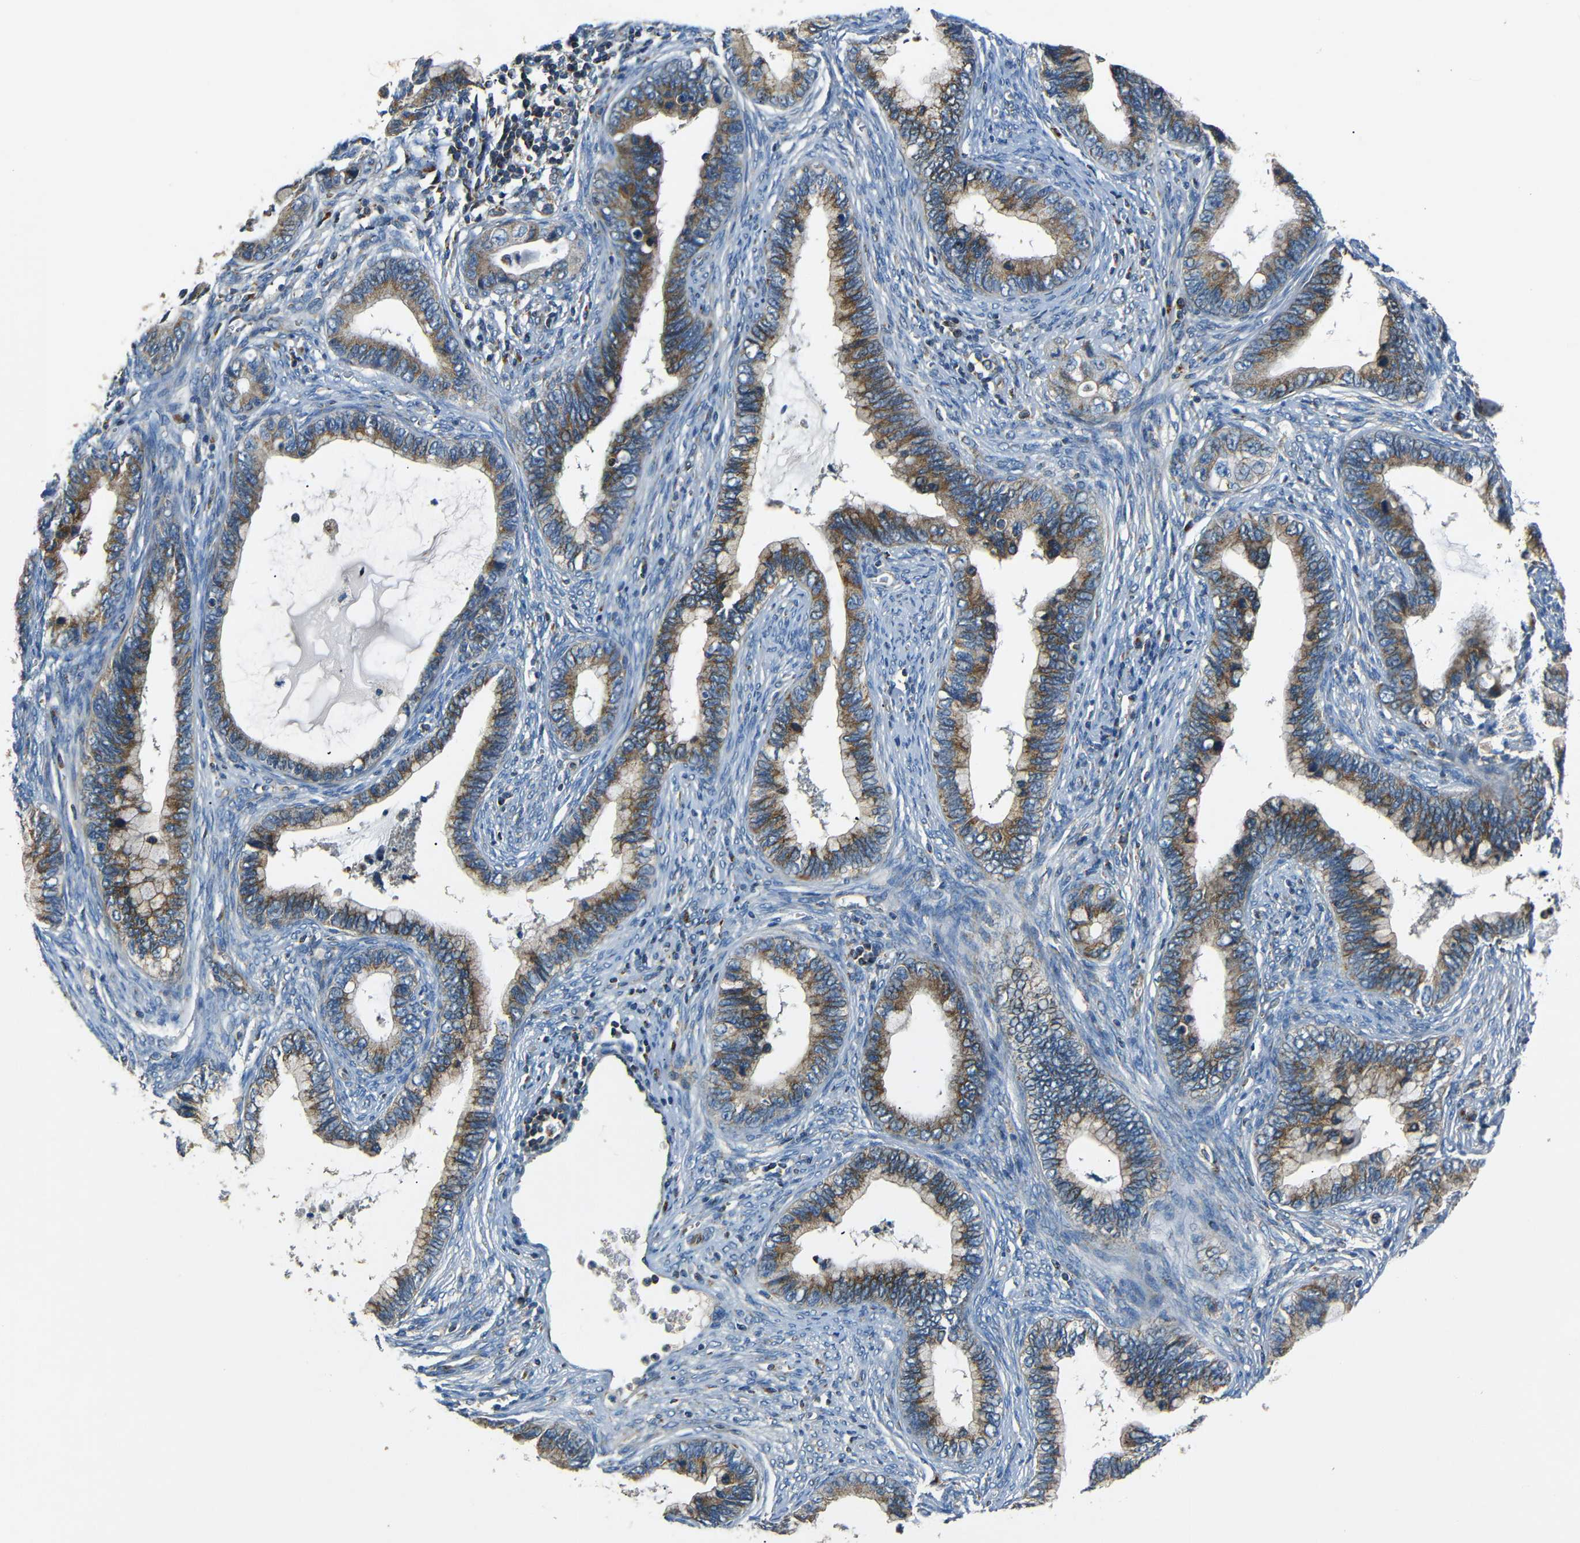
{"staining": {"intensity": "moderate", "quantity": ">75%", "location": "cytoplasmic/membranous"}, "tissue": "cervical cancer", "cell_type": "Tumor cells", "image_type": "cancer", "snomed": [{"axis": "morphology", "description": "Adenocarcinoma, NOS"}, {"axis": "topography", "description": "Cervix"}], "caption": "This is an image of immunohistochemistry staining of cervical adenocarcinoma, which shows moderate positivity in the cytoplasmic/membranous of tumor cells.", "gene": "NETO2", "patient": {"sex": "female", "age": 44}}